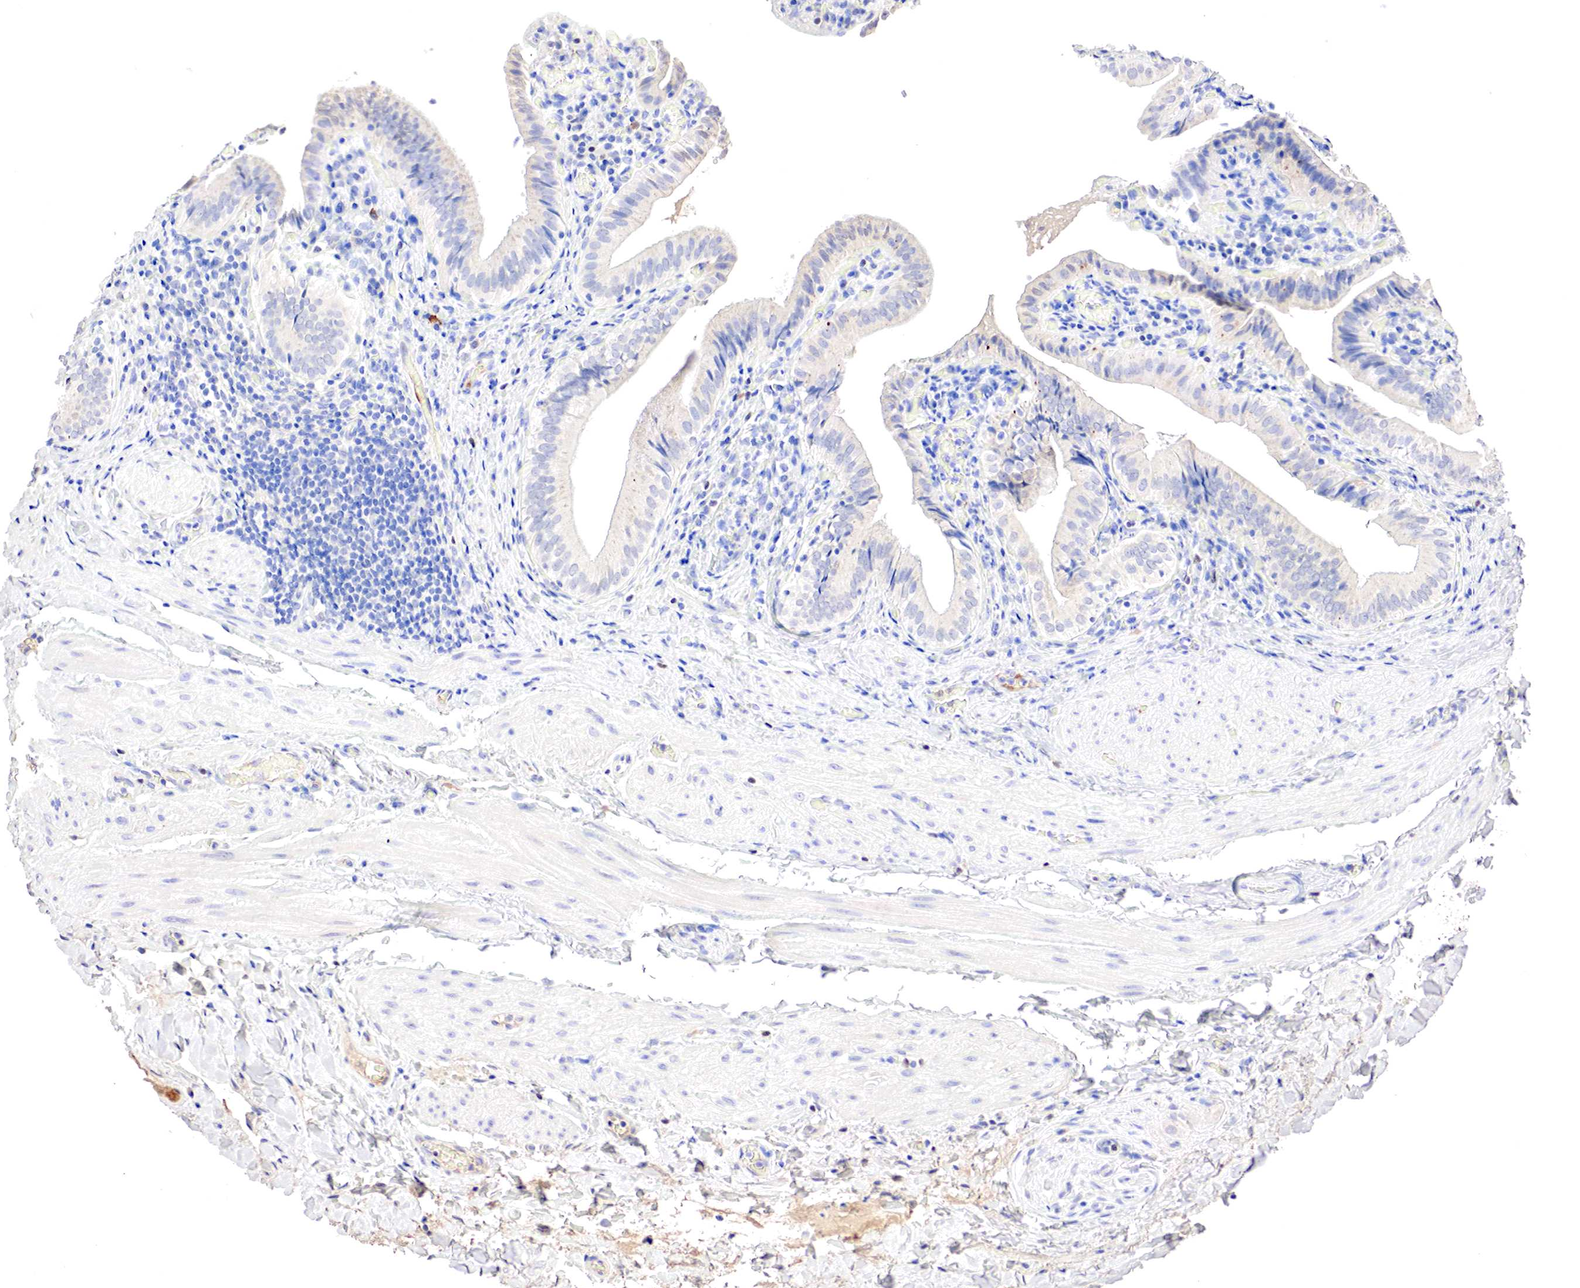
{"staining": {"intensity": "weak", "quantity": "25%-75%", "location": "cytoplasmic/membranous"}, "tissue": "gallbladder", "cell_type": "Glandular cells", "image_type": "normal", "snomed": [{"axis": "morphology", "description": "Normal tissue, NOS"}, {"axis": "topography", "description": "Gallbladder"}], "caption": "Gallbladder stained with DAB immunohistochemistry demonstrates low levels of weak cytoplasmic/membranous expression in approximately 25%-75% of glandular cells.", "gene": "GATA1", "patient": {"sex": "female", "age": 76}}